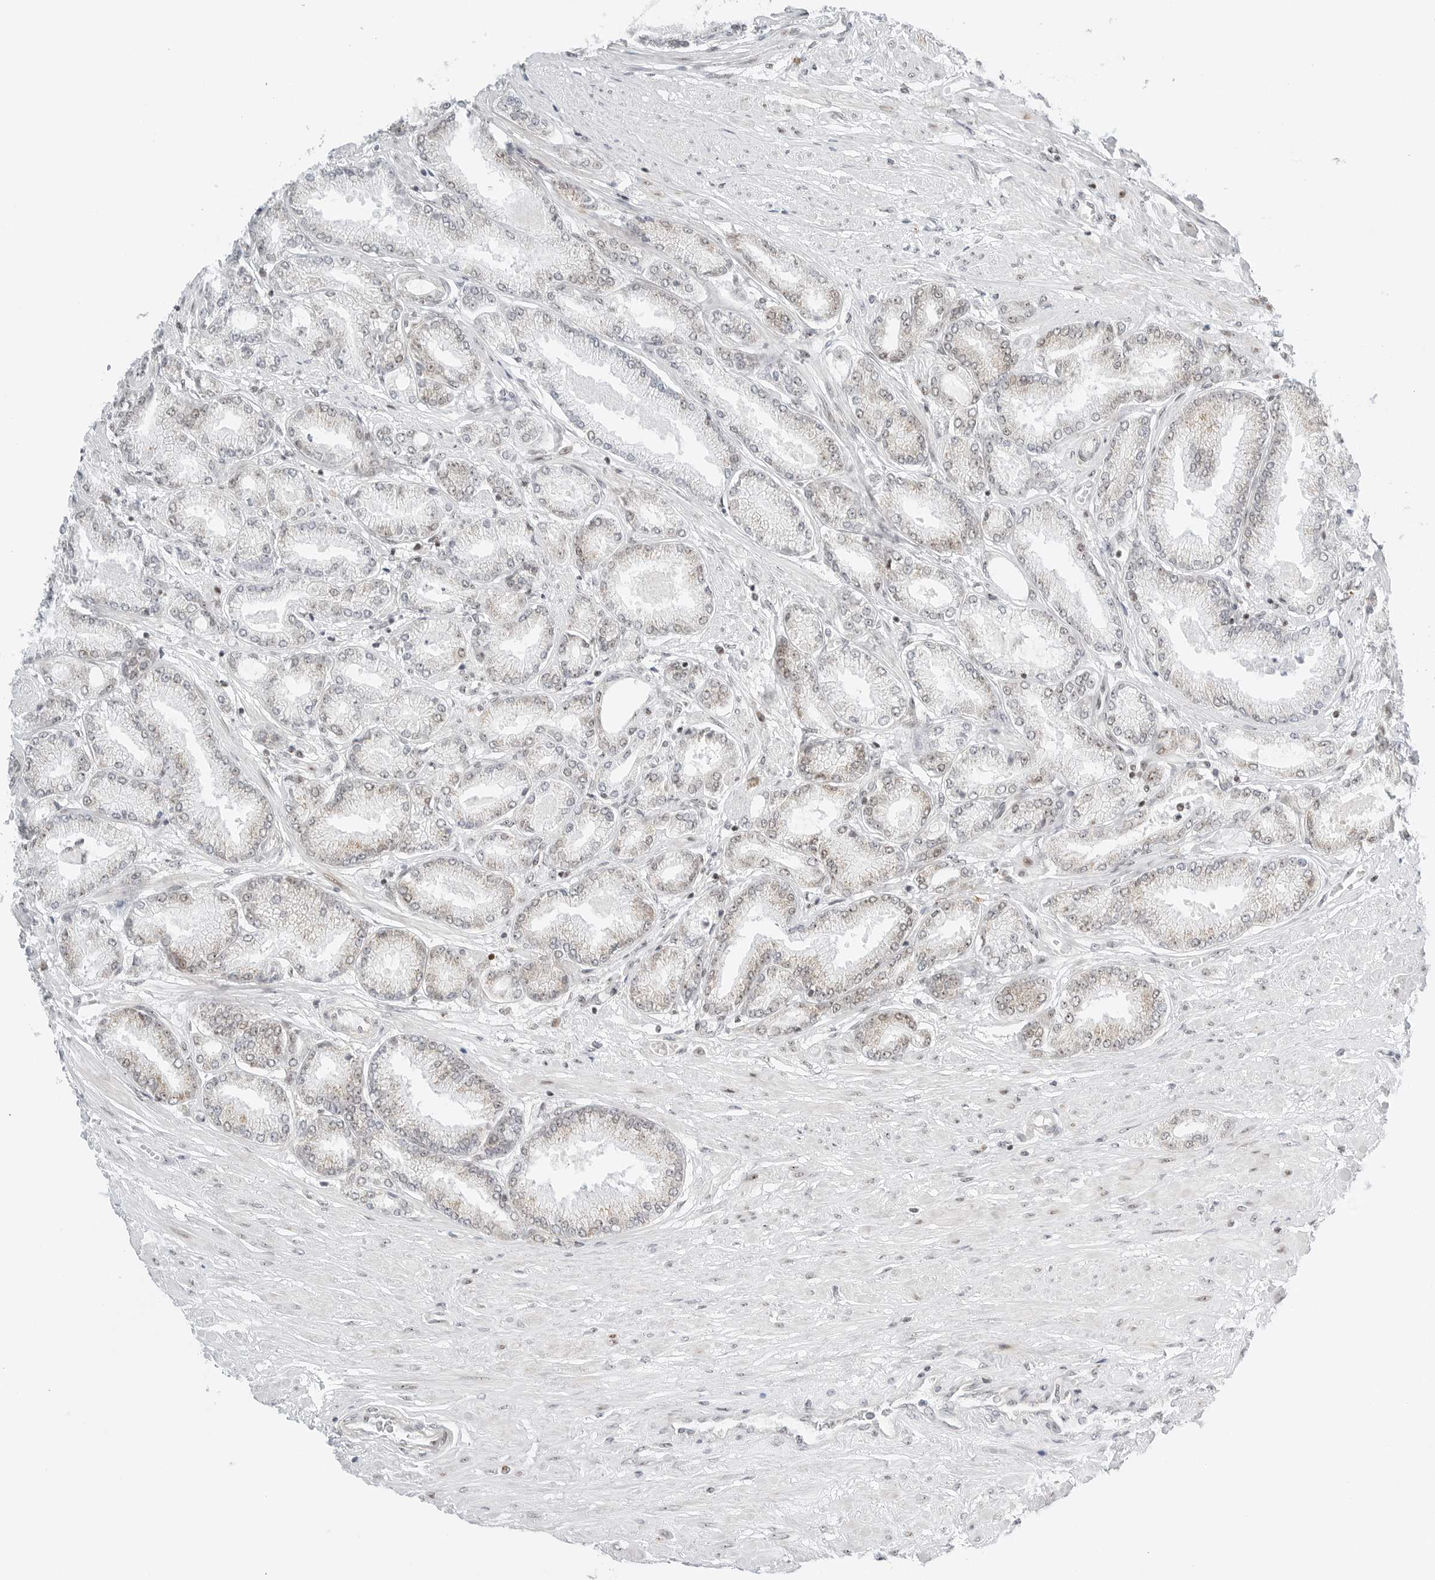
{"staining": {"intensity": "moderate", "quantity": "<25%", "location": "nuclear"}, "tissue": "prostate cancer", "cell_type": "Tumor cells", "image_type": "cancer", "snomed": [{"axis": "morphology", "description": "Adenocarcinoma, Low grade"}, {"axis": "topography", "description": "Prostate"}], "caption": "This micrograph reveals immunohistochemistry staining of human prostate cancer, with low moderate nuclear staining in about <25% of tumor cells.", "gene": "RIMKLA", "patient": {"sex": "male", "age": 63}}